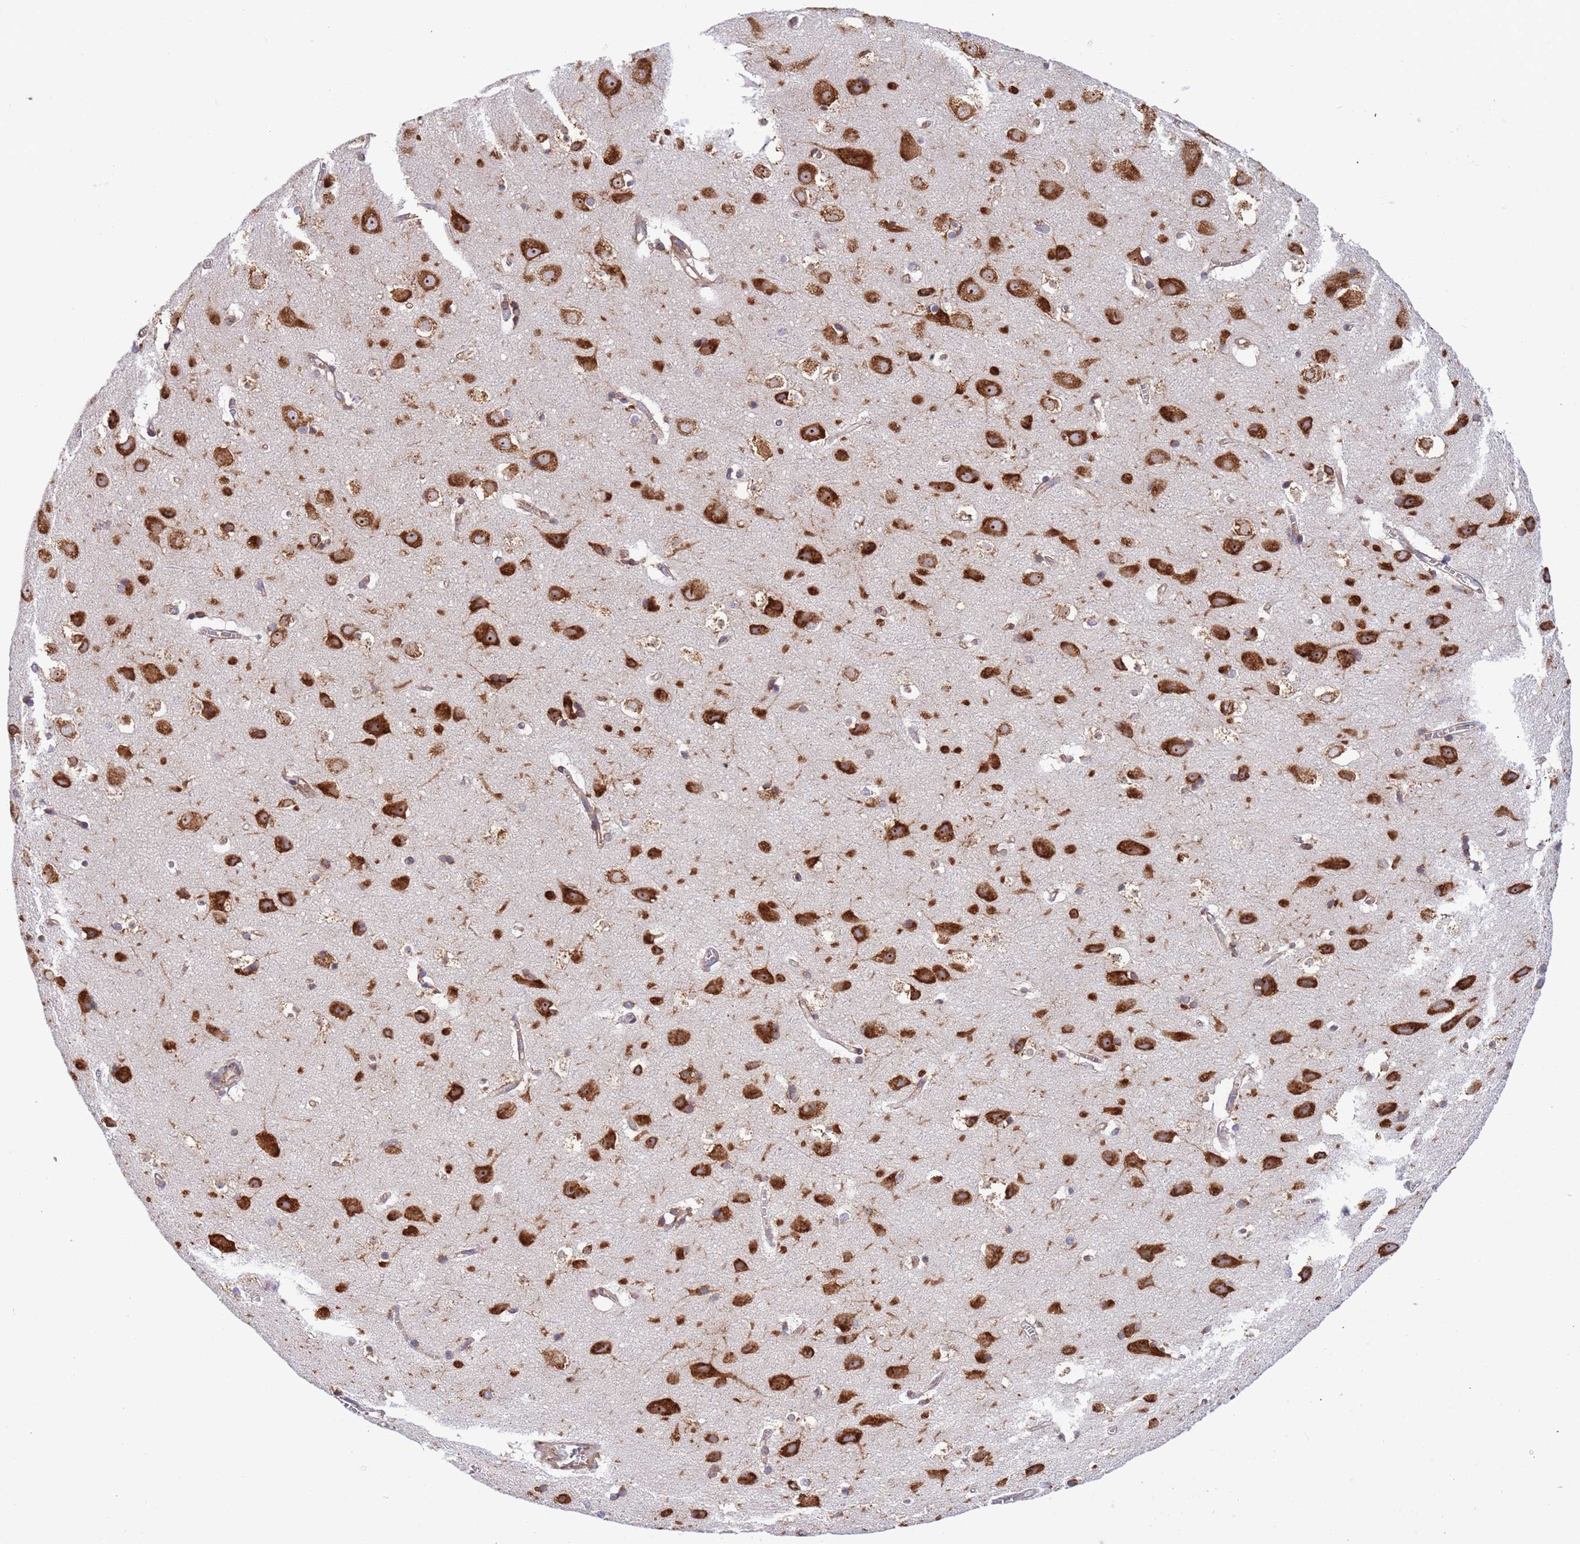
{"staining": {"intensity": "weak", "quantity": "25%-75%", "location": "cytoplasmic/membranous"}, "tissue": "cerebral cortex", "cell_type": "Endothelial cells", "image_type": "normal", "snomed": [{"axis": "morphology", "description": "Normal tissue, NOS"}, {"axis": "topography", "description": "Cerebral cortex"}], "caption": "Immunohistochemical staining of unremarkable human cerebral cortex shows low levels of weak cytoplasmic/membranous staining in about 25%-75% of endothelial cells. The staining is performed using DAB (3,3'-diaminobenzidine) brown chromogen to label protein expression. The nuclei are counter-stained blue using hematoxylin.", "gene": "RPL36", "patient": {"sex": "male", "age": 54}}